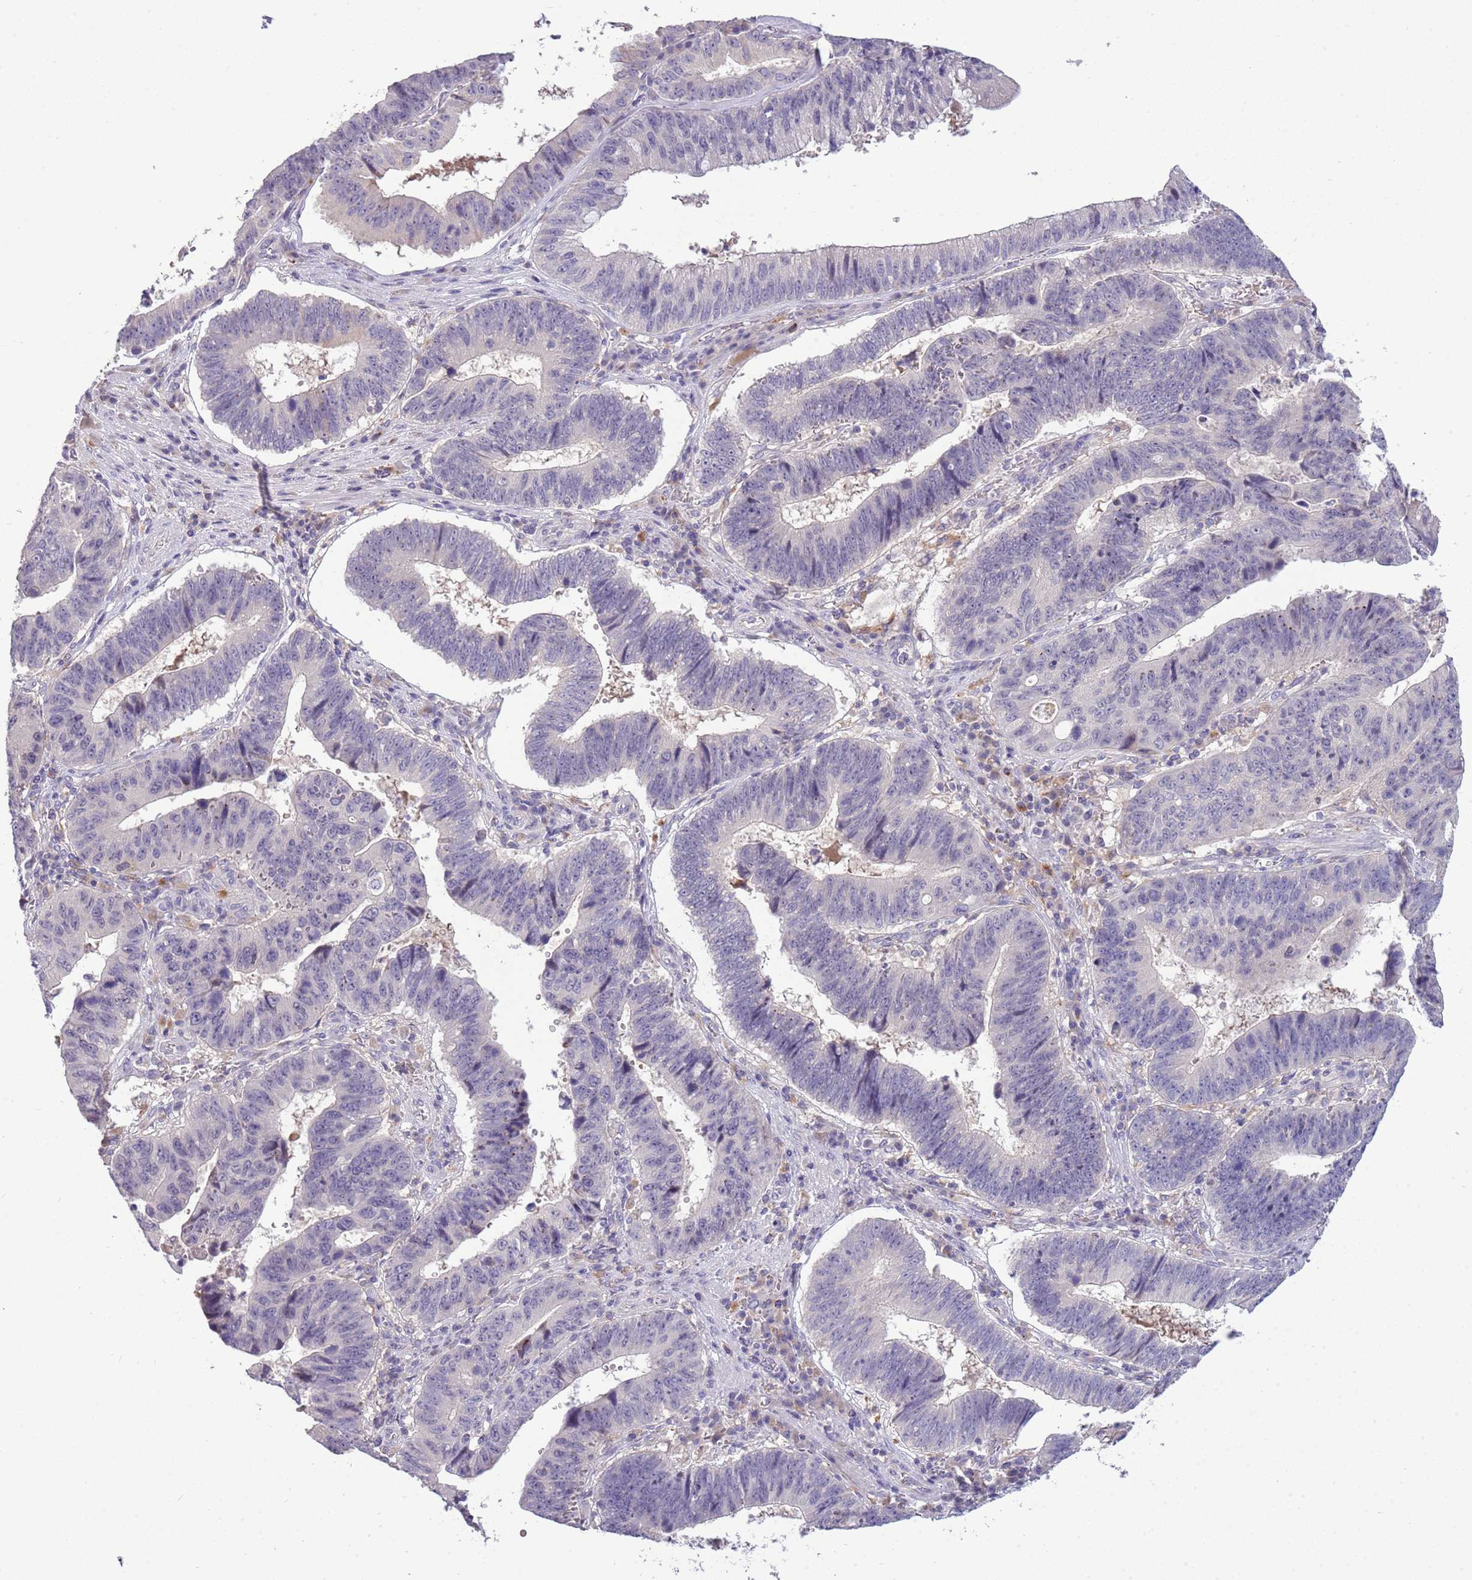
{"staining": {"intensity": "negative", "quantity": "none", "location": "none"}, "tissue": "stomach cancer", "cell_type": "Tumor cells", "image_type": "cancer", "snomed": [{"axis": "morphology", "description": "Adenocarcinoma, NOS"}, {"axis": "topography", "description": "Stomach"}], "caption": "Tumor cells show no significant expression in stomach adenocarcinoma. (Immunohistochemistry, brightfield microscopy, high magnification).", "gene": "SCAMP5", "patient": {"sex": "male", "age": 59}}